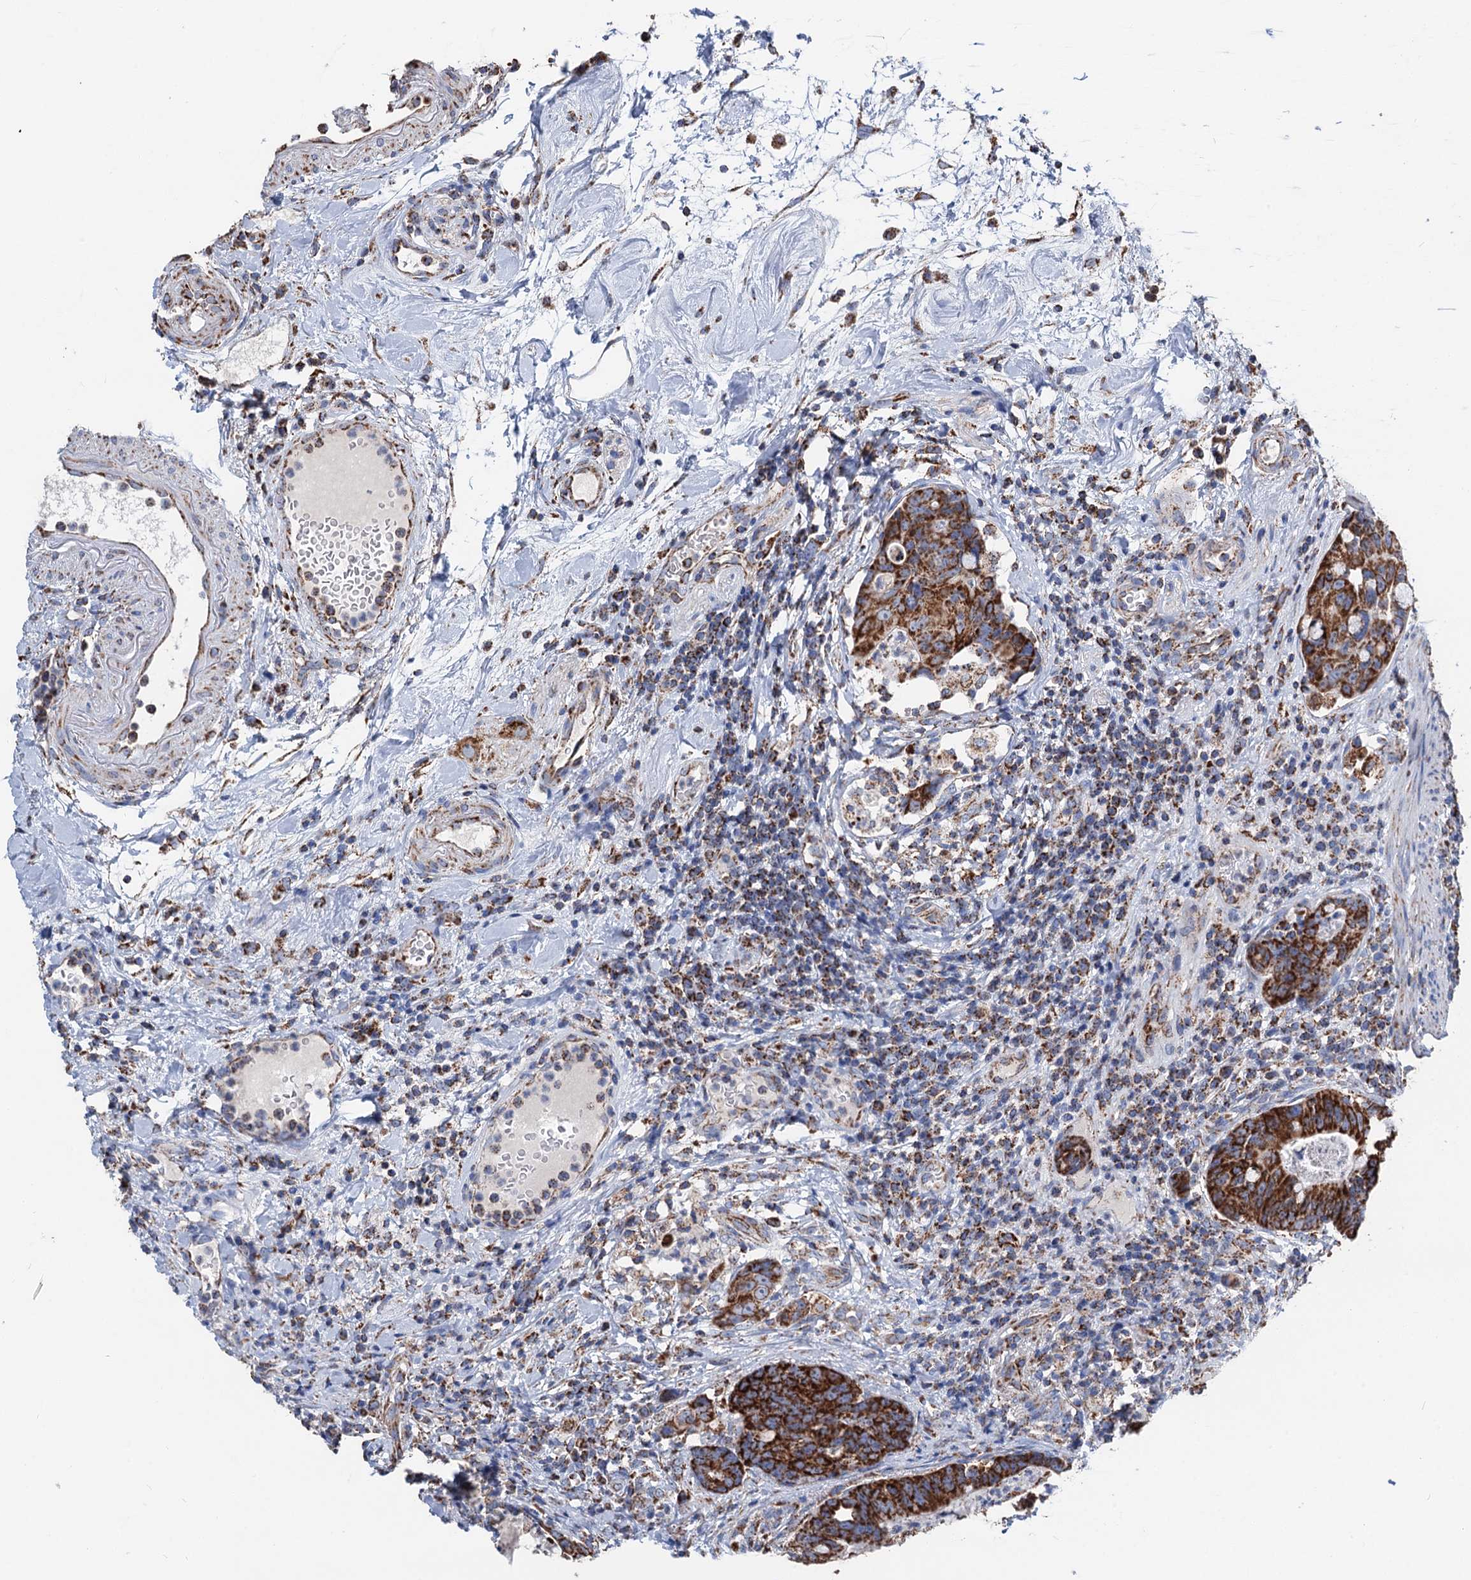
{"staining": {"intensity": "strong", "quantity": ">75%", "location": "cytoplasmic/membranous"}, "tissue": "colorectal cancer", "cell_type": "Tumor cells", "image_type": "cancer", "snomed": [{"axis": "morphology", "description": "Adenocarcinoma, NOS"}, {"axis": "topography", "description": "Colon"}], "caption": "IHC photomicrograph of neoplastic tissue: human colorectal adenocarcinoma stained using immunohistochemistry (IHC) displays high levels of strong protein expression localized specifically in the cytoplasmic/membranous of tumor cells, appearing as a cytoplasmic/membranous brown color.", "gene": "IVD", "patient": {"sex": "female", "age": 82}}